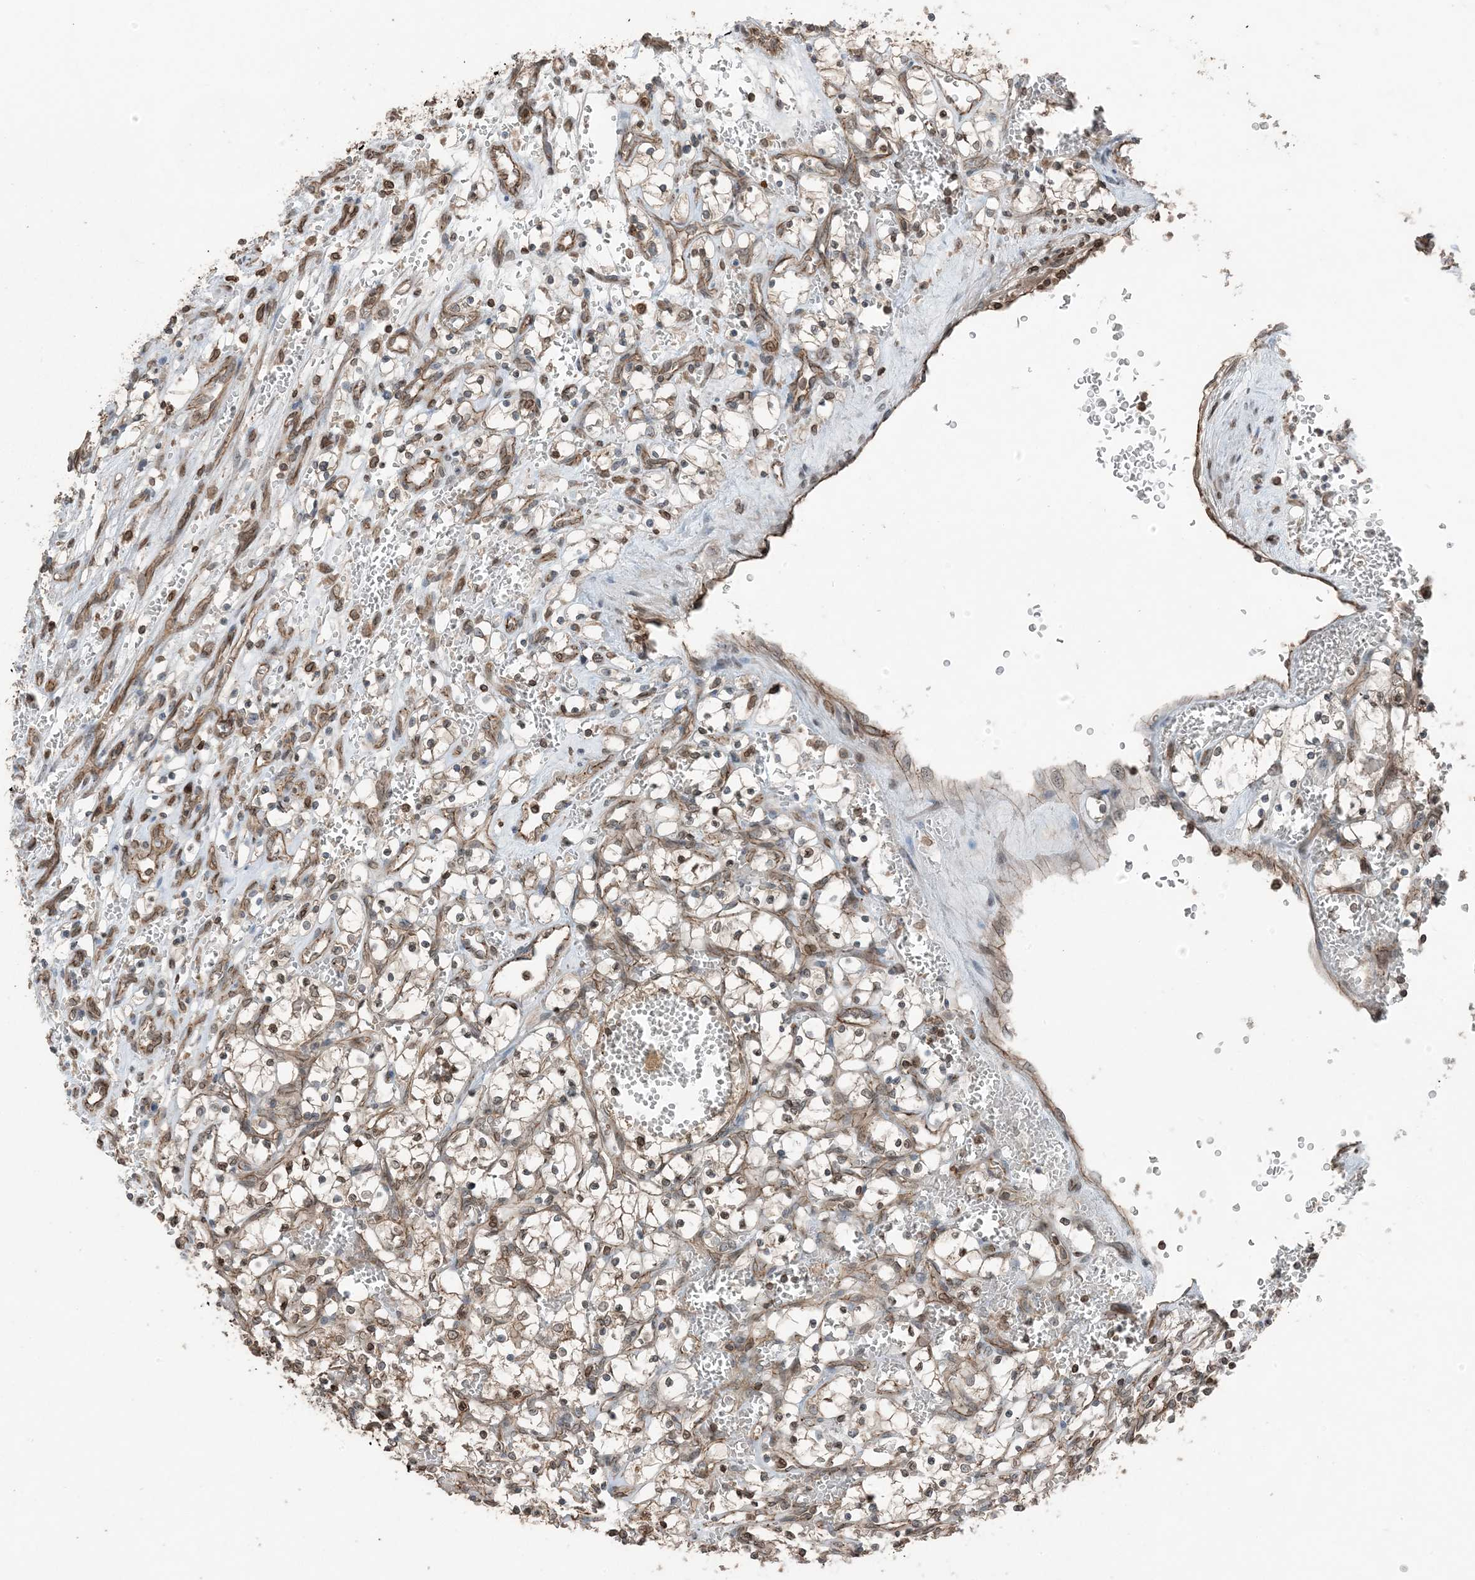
{"staining": {"intensity": "weak", "quantity": "25%-75%", "location": "cytoplasmic/membranous,nuclear"}, "tissue": "renal cancer", "cell_type": "Tumor cells", "image_type": "cancer", "snomed": [{"axis": "morphology", "description": "Adenocarcinoma, NOS"}, {"axis": "topography", "description": "Kidney"}], "caption": "There is low levels of weak cytoplasmic/membranous and nuclear expression in tumor cells of adenocarcinoma (renal), as demonstrated by immunohistochemical staining (brown color).", "gene": "ZFAND2B", "patient": {"sex": "female", "age": 69}}